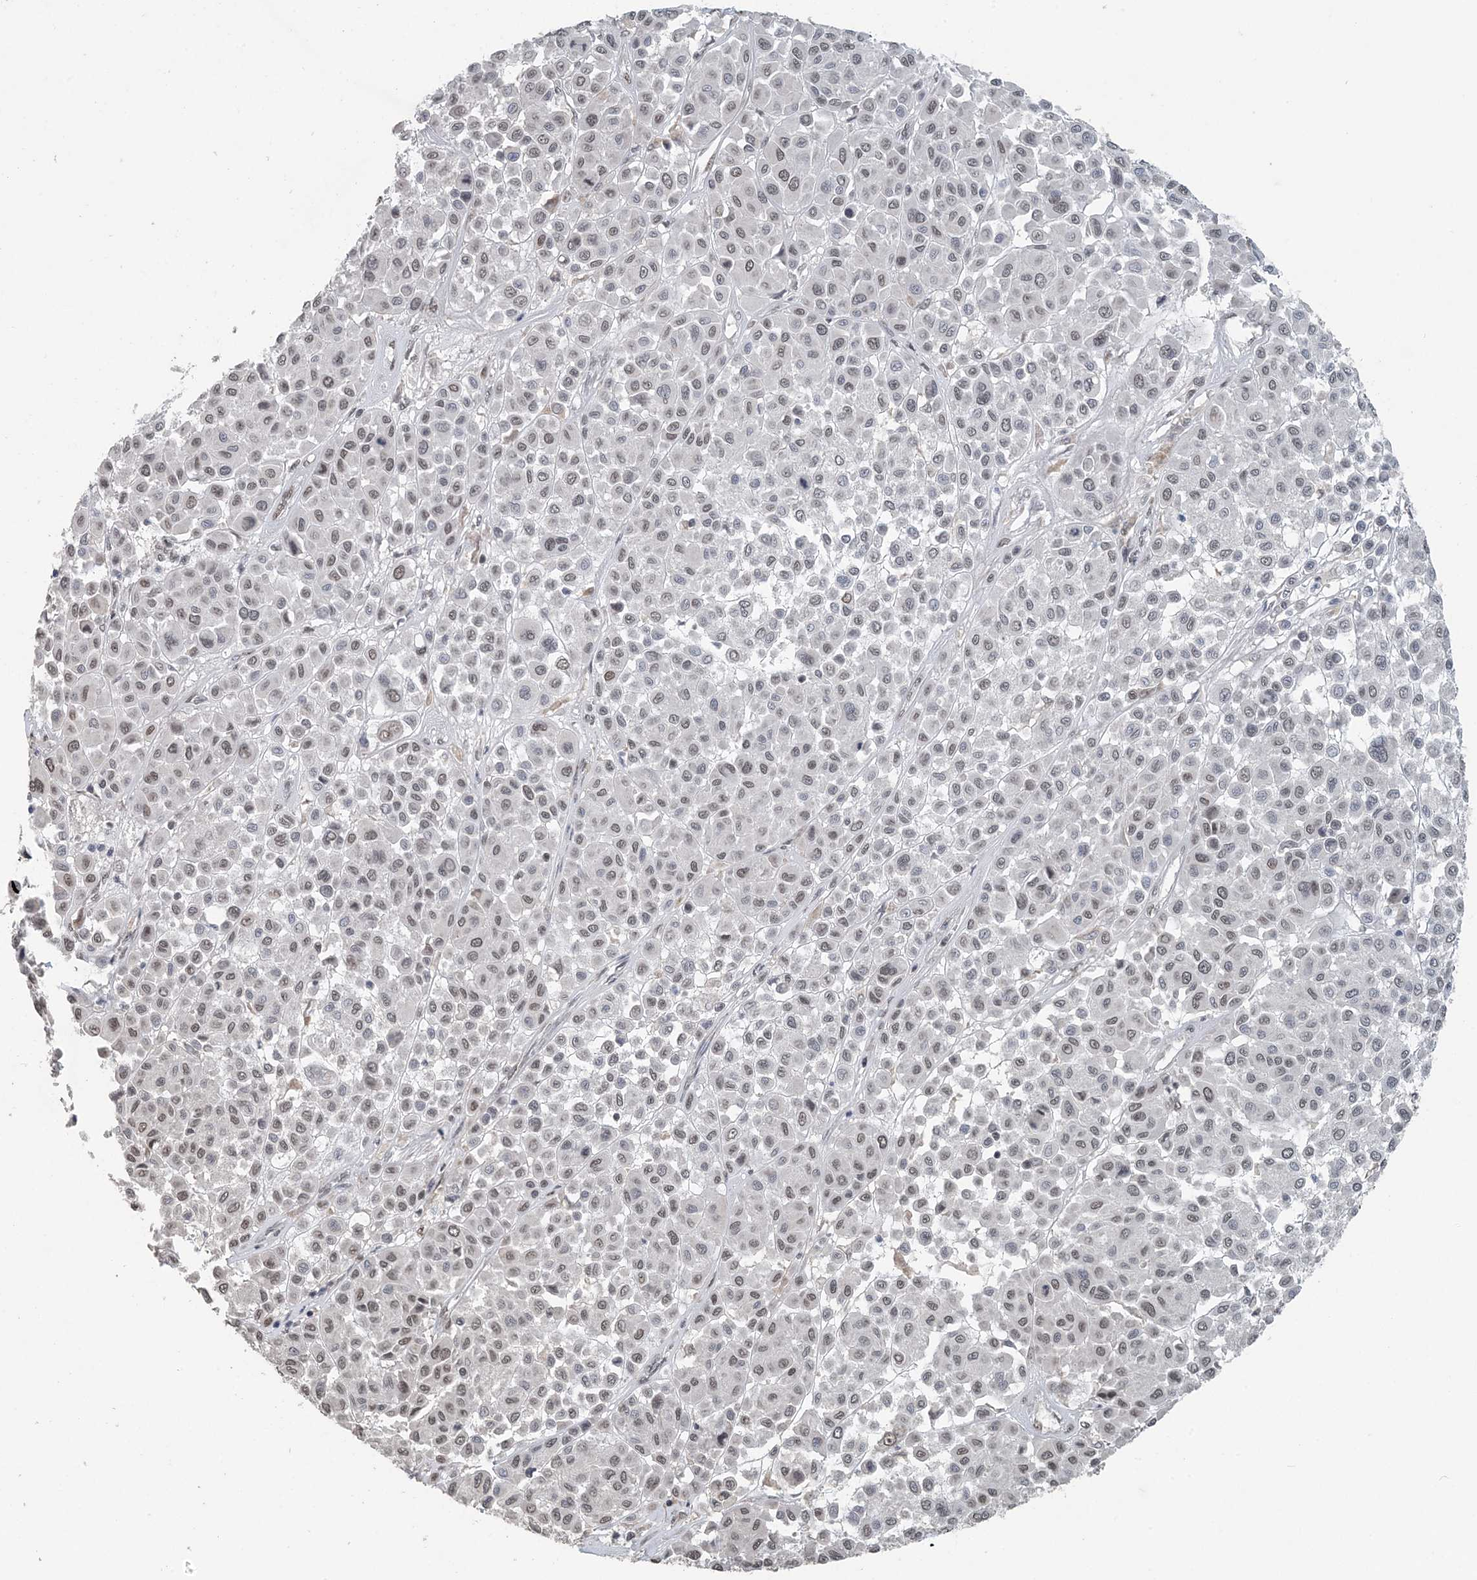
{"staining": {"intensity": "weak", "quantity": "<25%", "location": "nuclear"}, "tissue": "melanoma", "cell_type": "Tumor cells", "image_type": "cancer", "snomed": [{"axis": "morphology", "description": "Malignant melanoma, Metastatic site"}, {"axis": "topography", "description": "Soft tissue"}], "caption": "Immunohistochemistry (IHC) photomicrograph of neoplastic tissue: human melanoma stained with DAB shows no significant protein positivity in tumor cells.", "gene": "MBD2", "patient": {"sex": "male", "age": 41}}